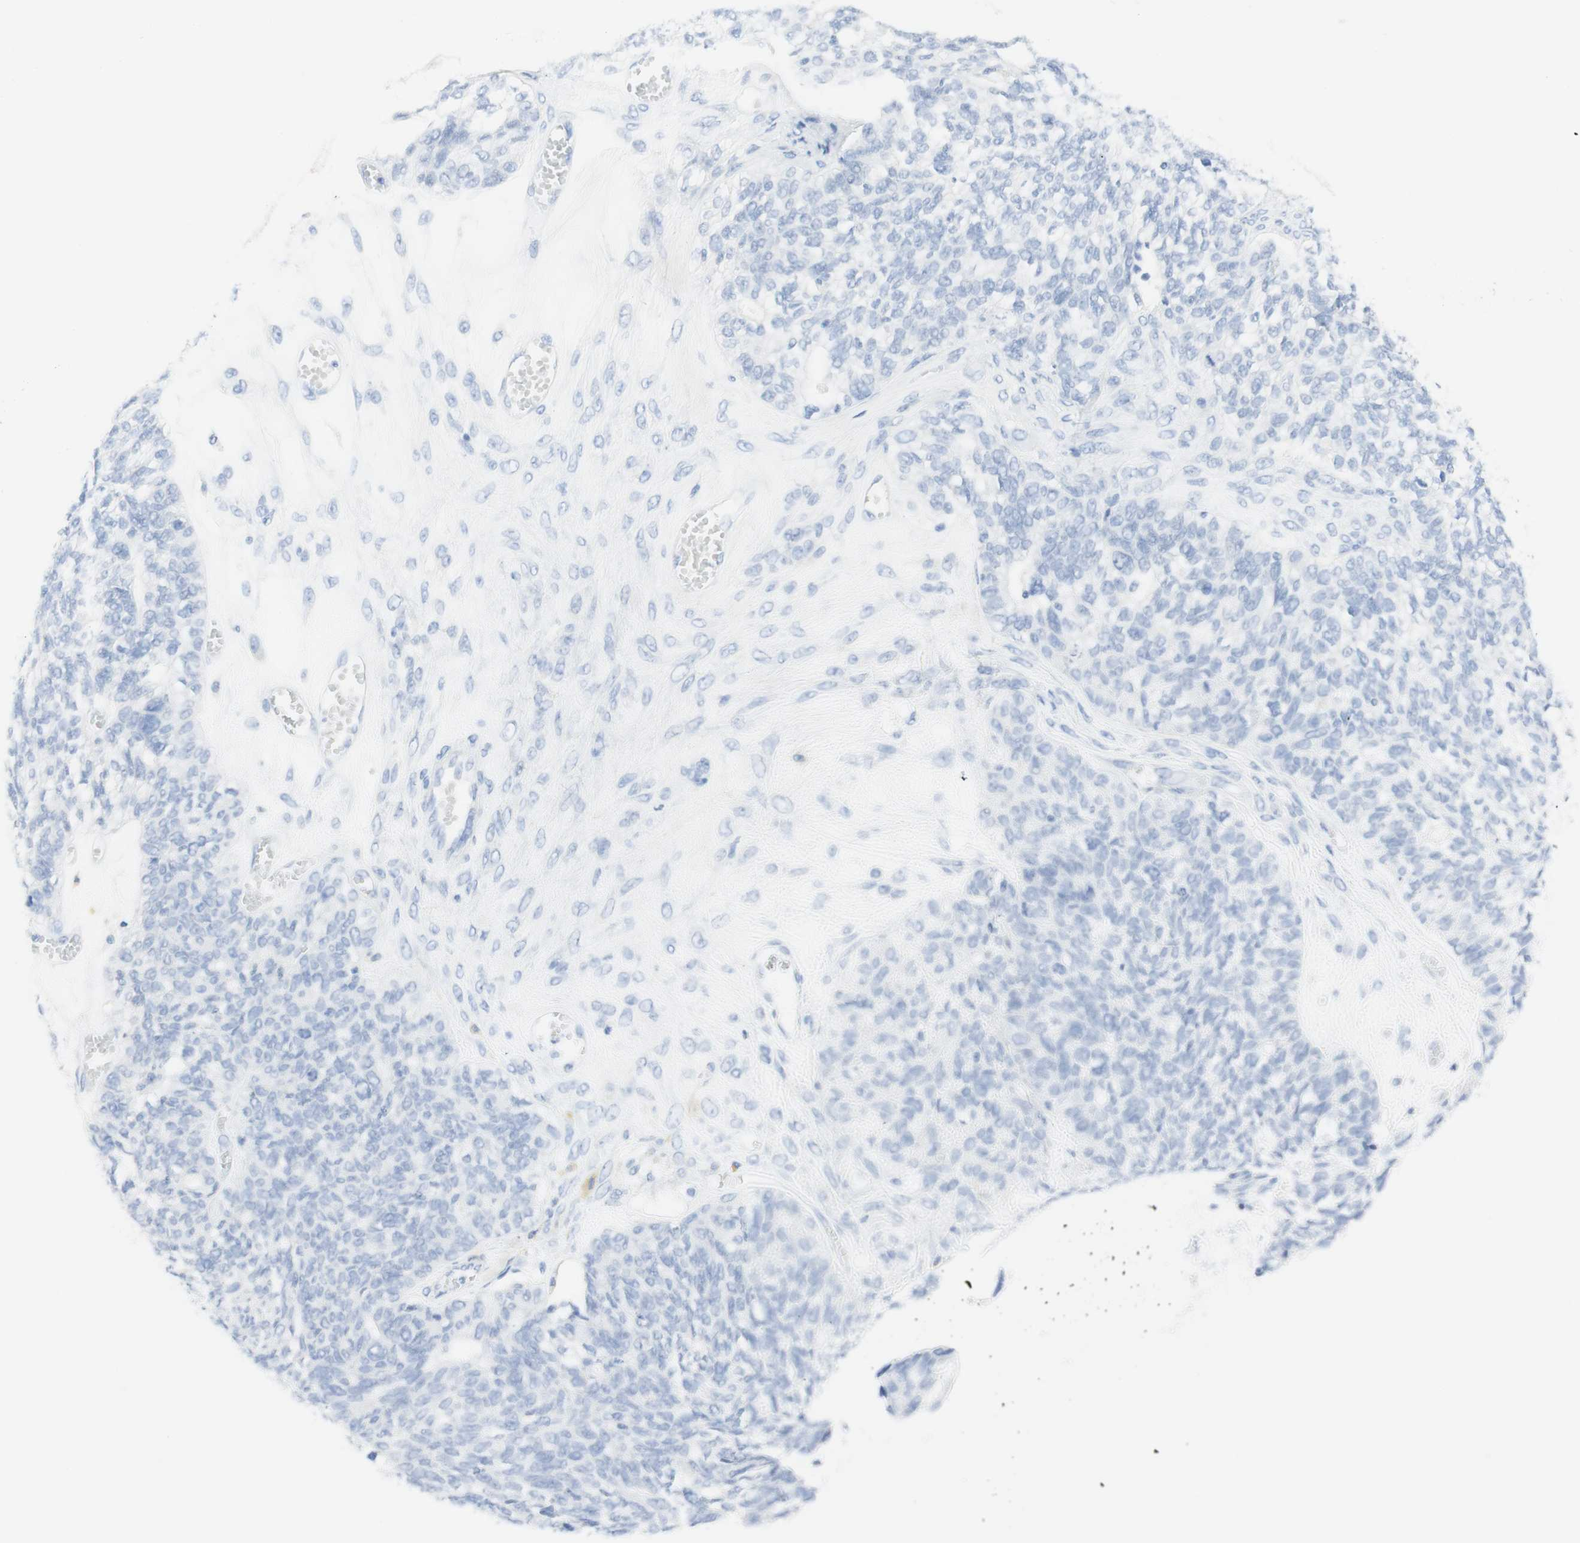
{"staining": {"intensity": "negative", "quantity": "none", "location": "none"}, "tissue": "ovarian cancer", "cell_type": "Tumor cells", "image_type": "cancer", "snomed": [{"axis": "morphology", "description": "Cystadenocarcinoma, serous, NOS"}, {"axis": "topography", "description": "Ovary"}], "caption": "Protein analysis of ovarian cancer (serous cystadenocarcinoma) reveals no significant expression in tumor cells. The staining is performed using DAB brown chromogen with nuclei counter-stained in using hematoxylin.", "gene": "TPO", "patient": {"sex": "female", "age": 79}}